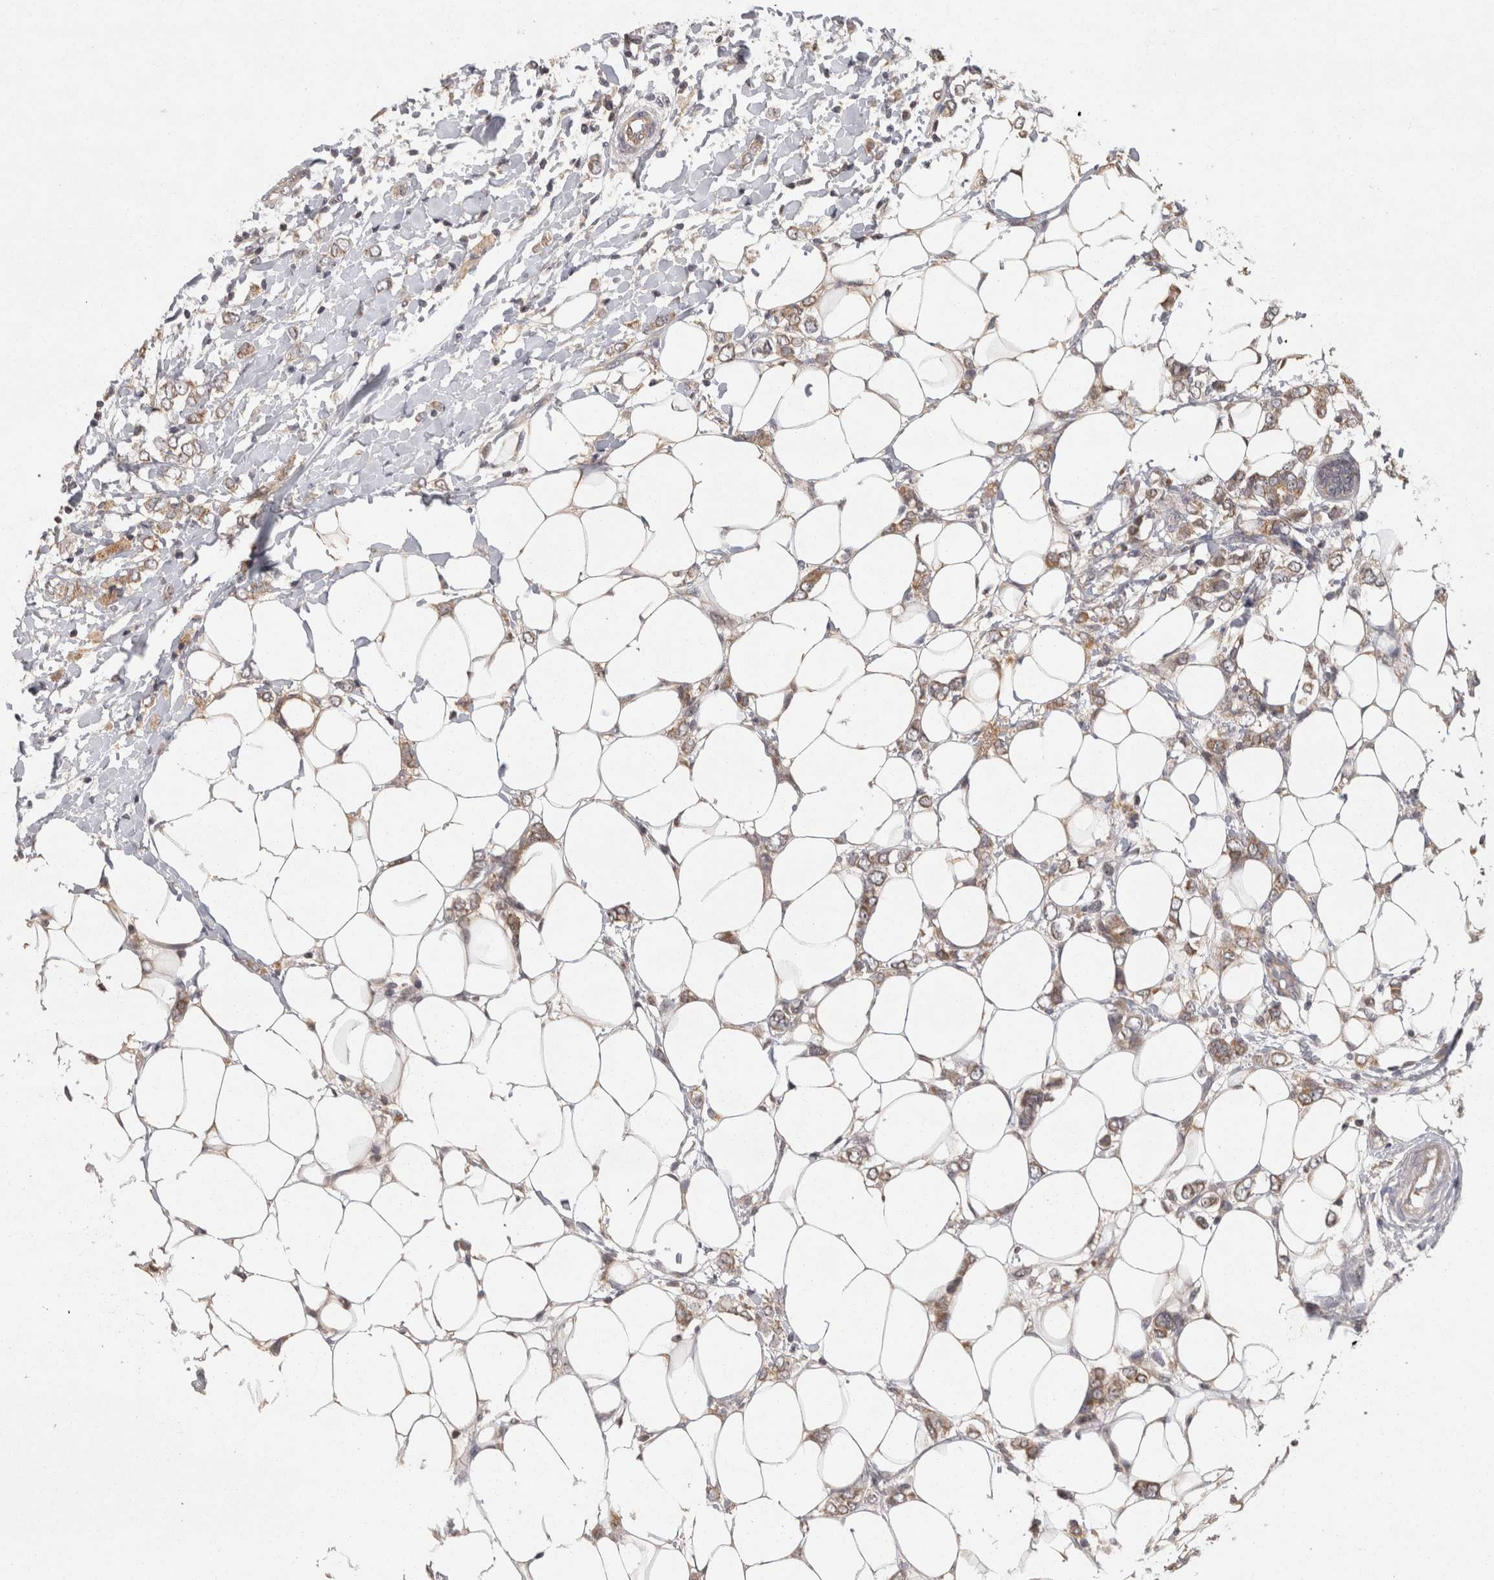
{"staining": {"intensity": "moderate", "quantity": ">75%", "location": "cytoplasmic/membranous"}, "tissue": "breast cancer", "cell_type": "Tumor cells", "image_type": "cancer", "snomed": [{"axis": "morphology", "description": "Normal tissue, NOS"}, {"axis": "morphology", "description": "Lobular carcinoma"}, {"axis": "topography", "description": "Breast"}], "caption": "Breast cancer stained with immunohistochemistry (IHC) displays moderate cytoplasmic/membranous expression in approximately >75% of tumor cells.", "gene": "ACAT2", "patient": {"sex": "female", "age": 47}}